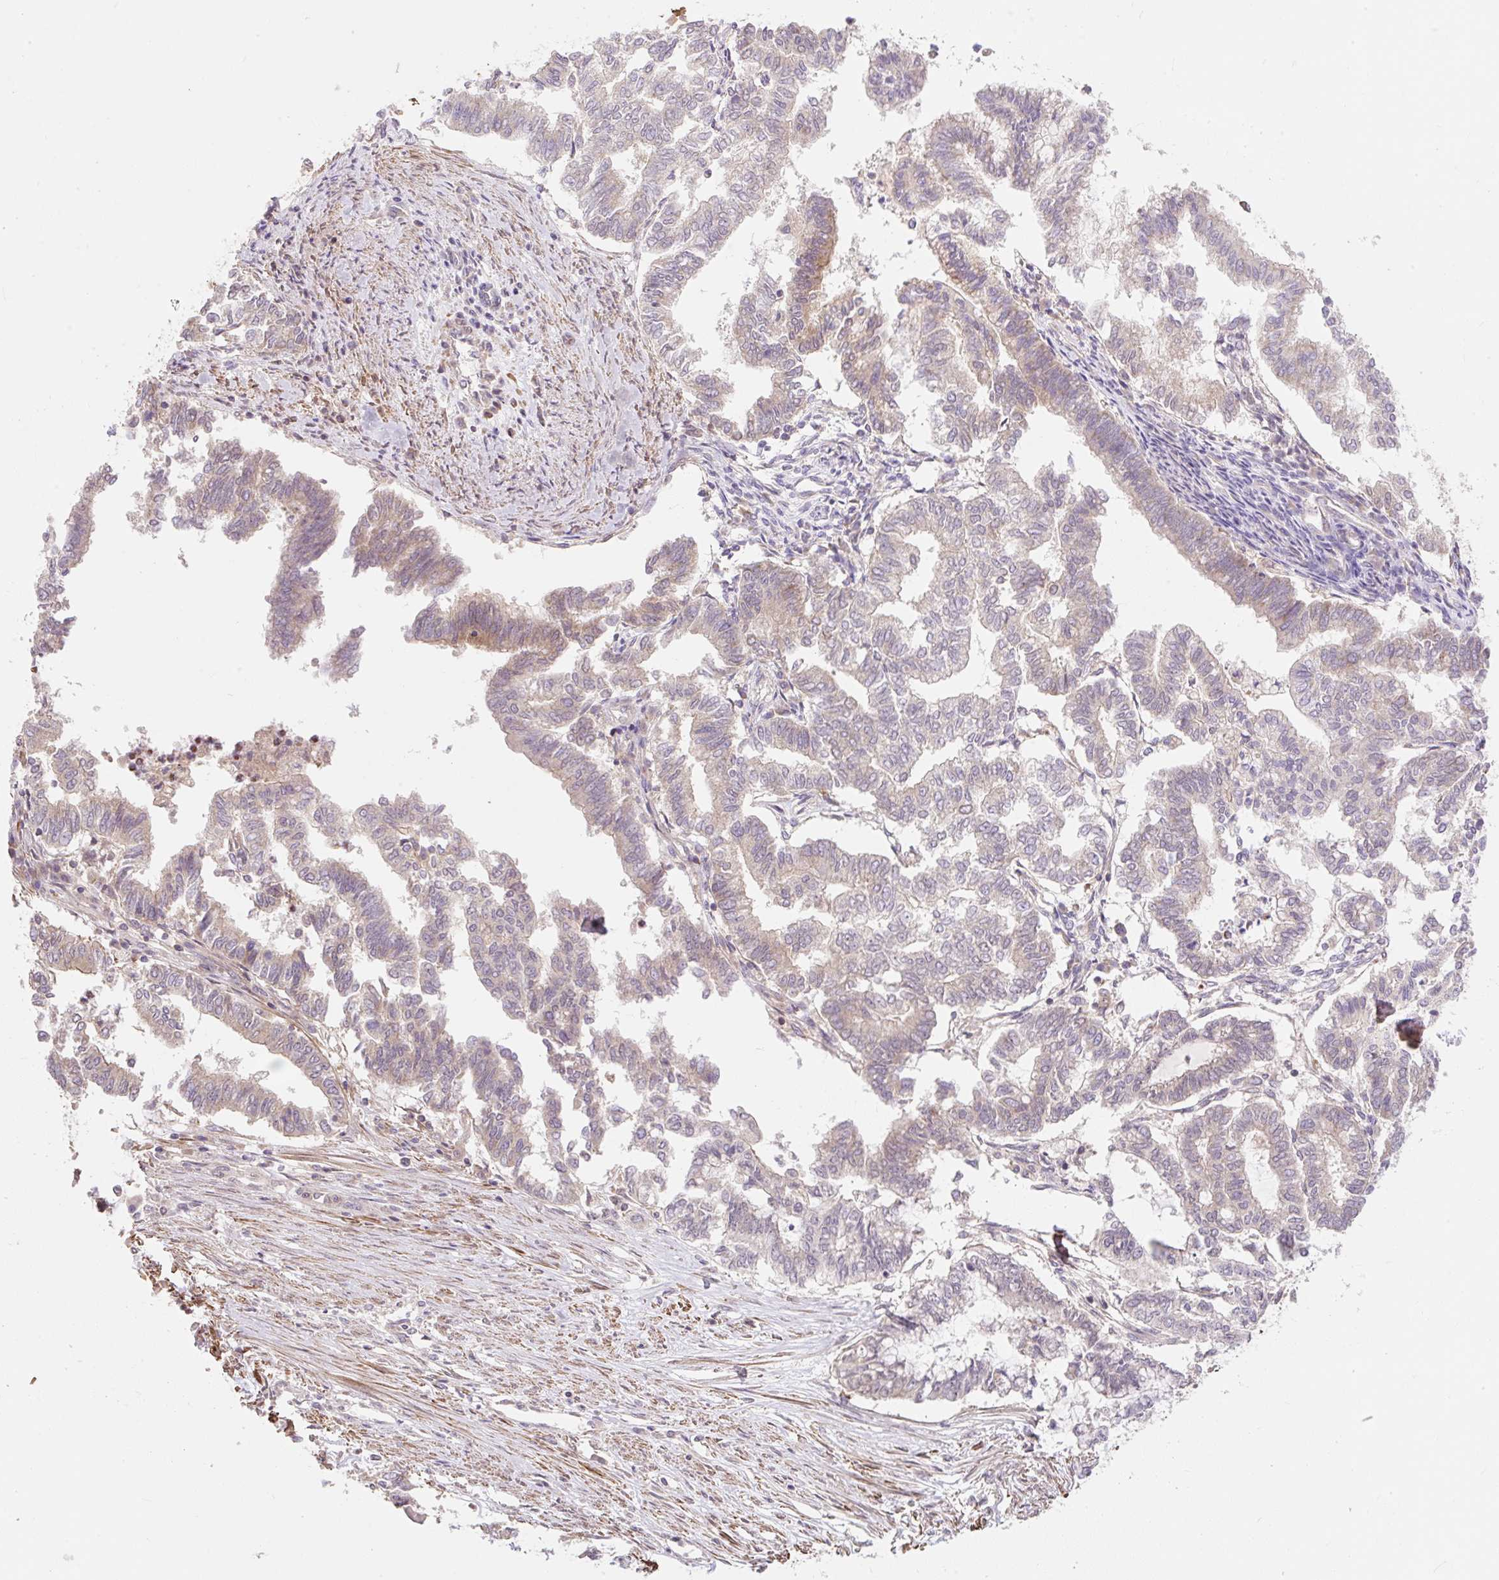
{"staining": {"intensity": "weak", "quantity": "<25%", "location": "cytoplasmic/membranous"}, "tissue": "endometrial cancer", "cell_type": "Tumor cells", "image_type": "cancer", "snomed": [{"axis": "morphology", "description": "Adenocarcinoma, NOS"}, {"axis": "topography", "description": "Endometrium"}], "caption": "The photomicrograph displays no significant expression in tumor cells of adenocarcinoma (endometrial).", "gene": "EMC10", "patient": {"sex": "female", "age": 79}}